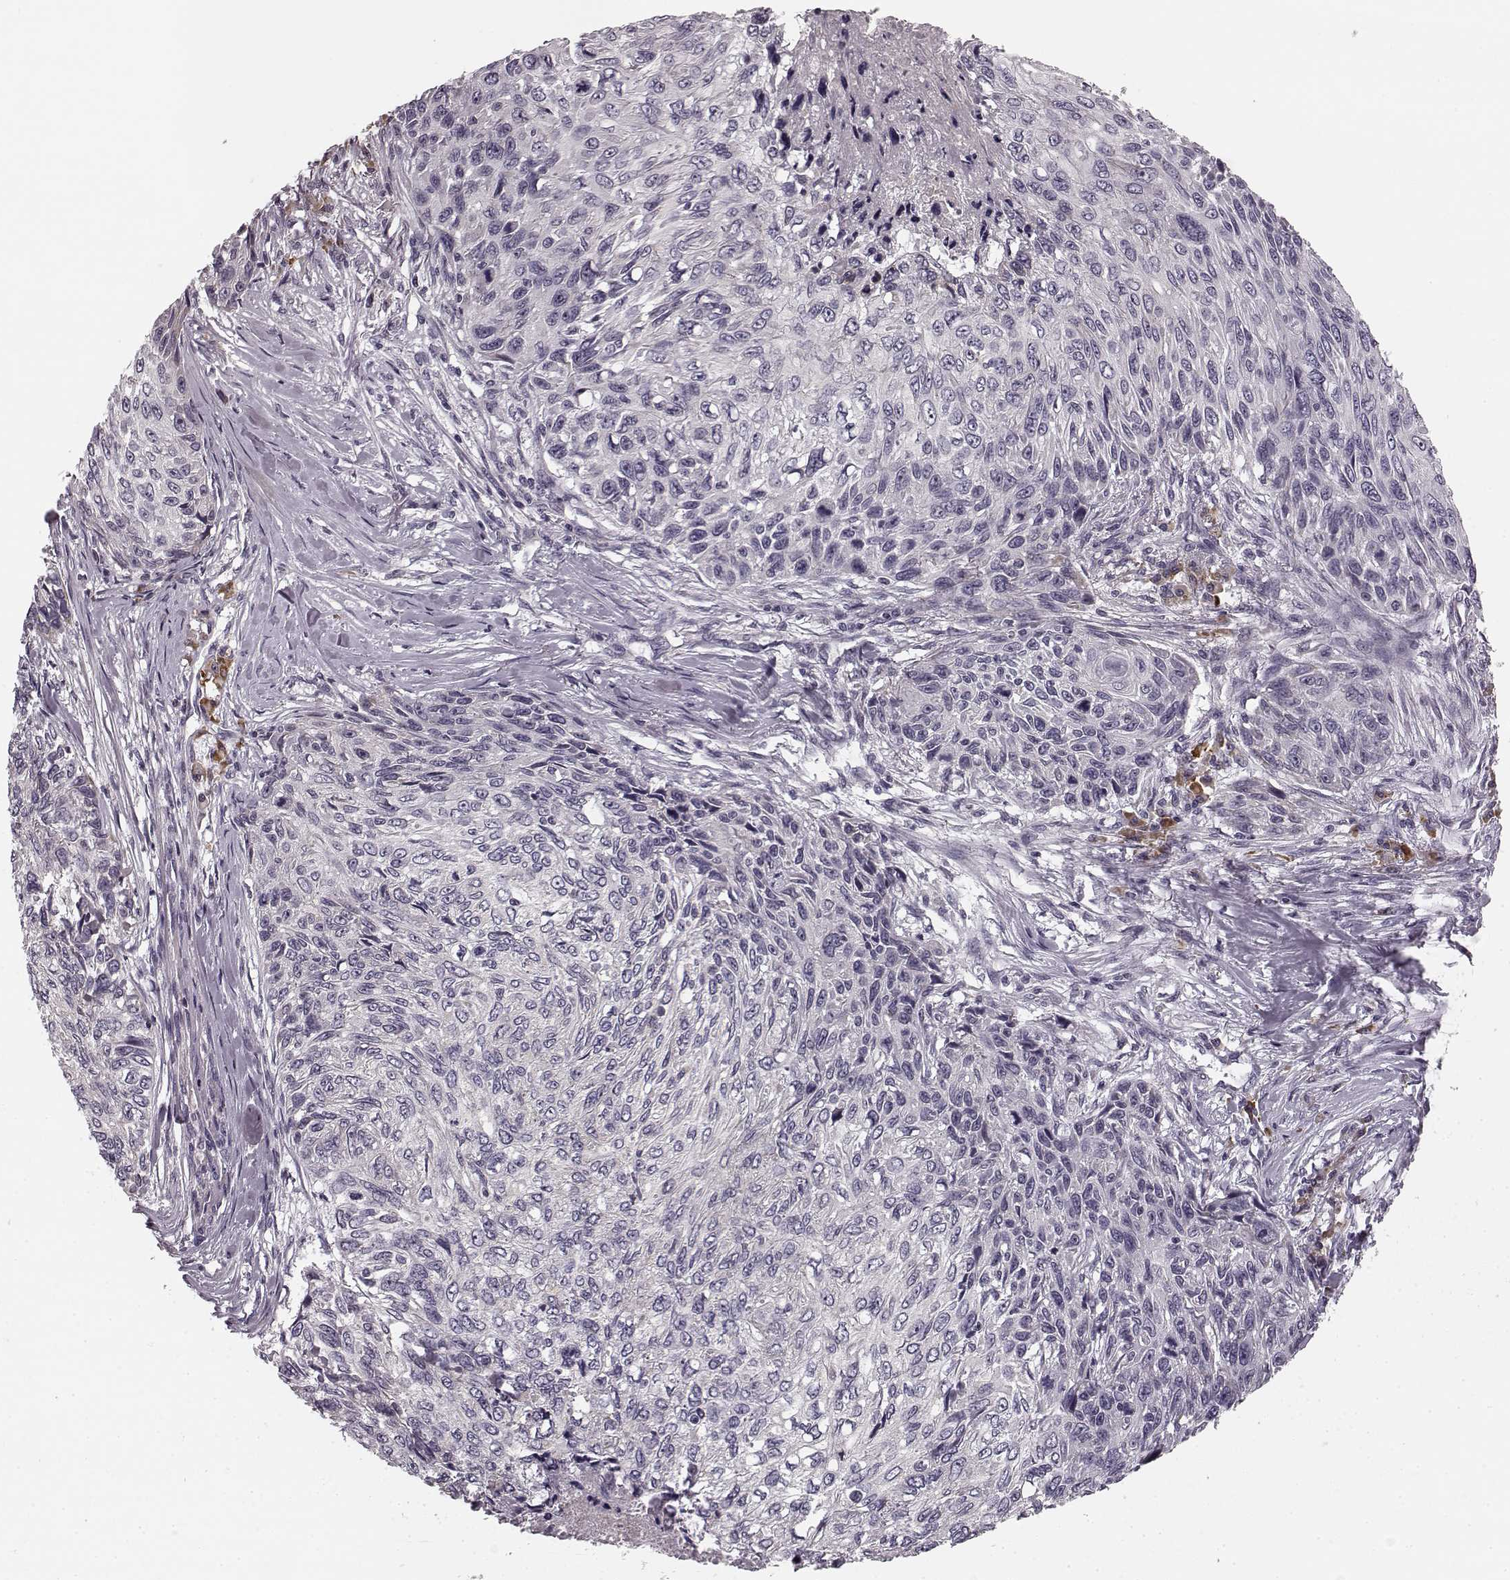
{"staining": {"intensity": "negative", "quantity": "none", "location": "none"}, "tissue": "skin cancer", "cell_type": "Tumor cells", "image_type": "cancer", "snomed": [{"axis": "morphology", "description": "Squamous cell carcinoma, NOS"}, {"axis": "topography", "description": "Skin"}], "caption": "Immunohistochemistry photomicrograph of squamous cell carcinoma (skin) stained for a protein (brown), which reveals no expression in tumor cells.", "gene": "FAM234B", "patient": {"sex": "male", "age": 92}}